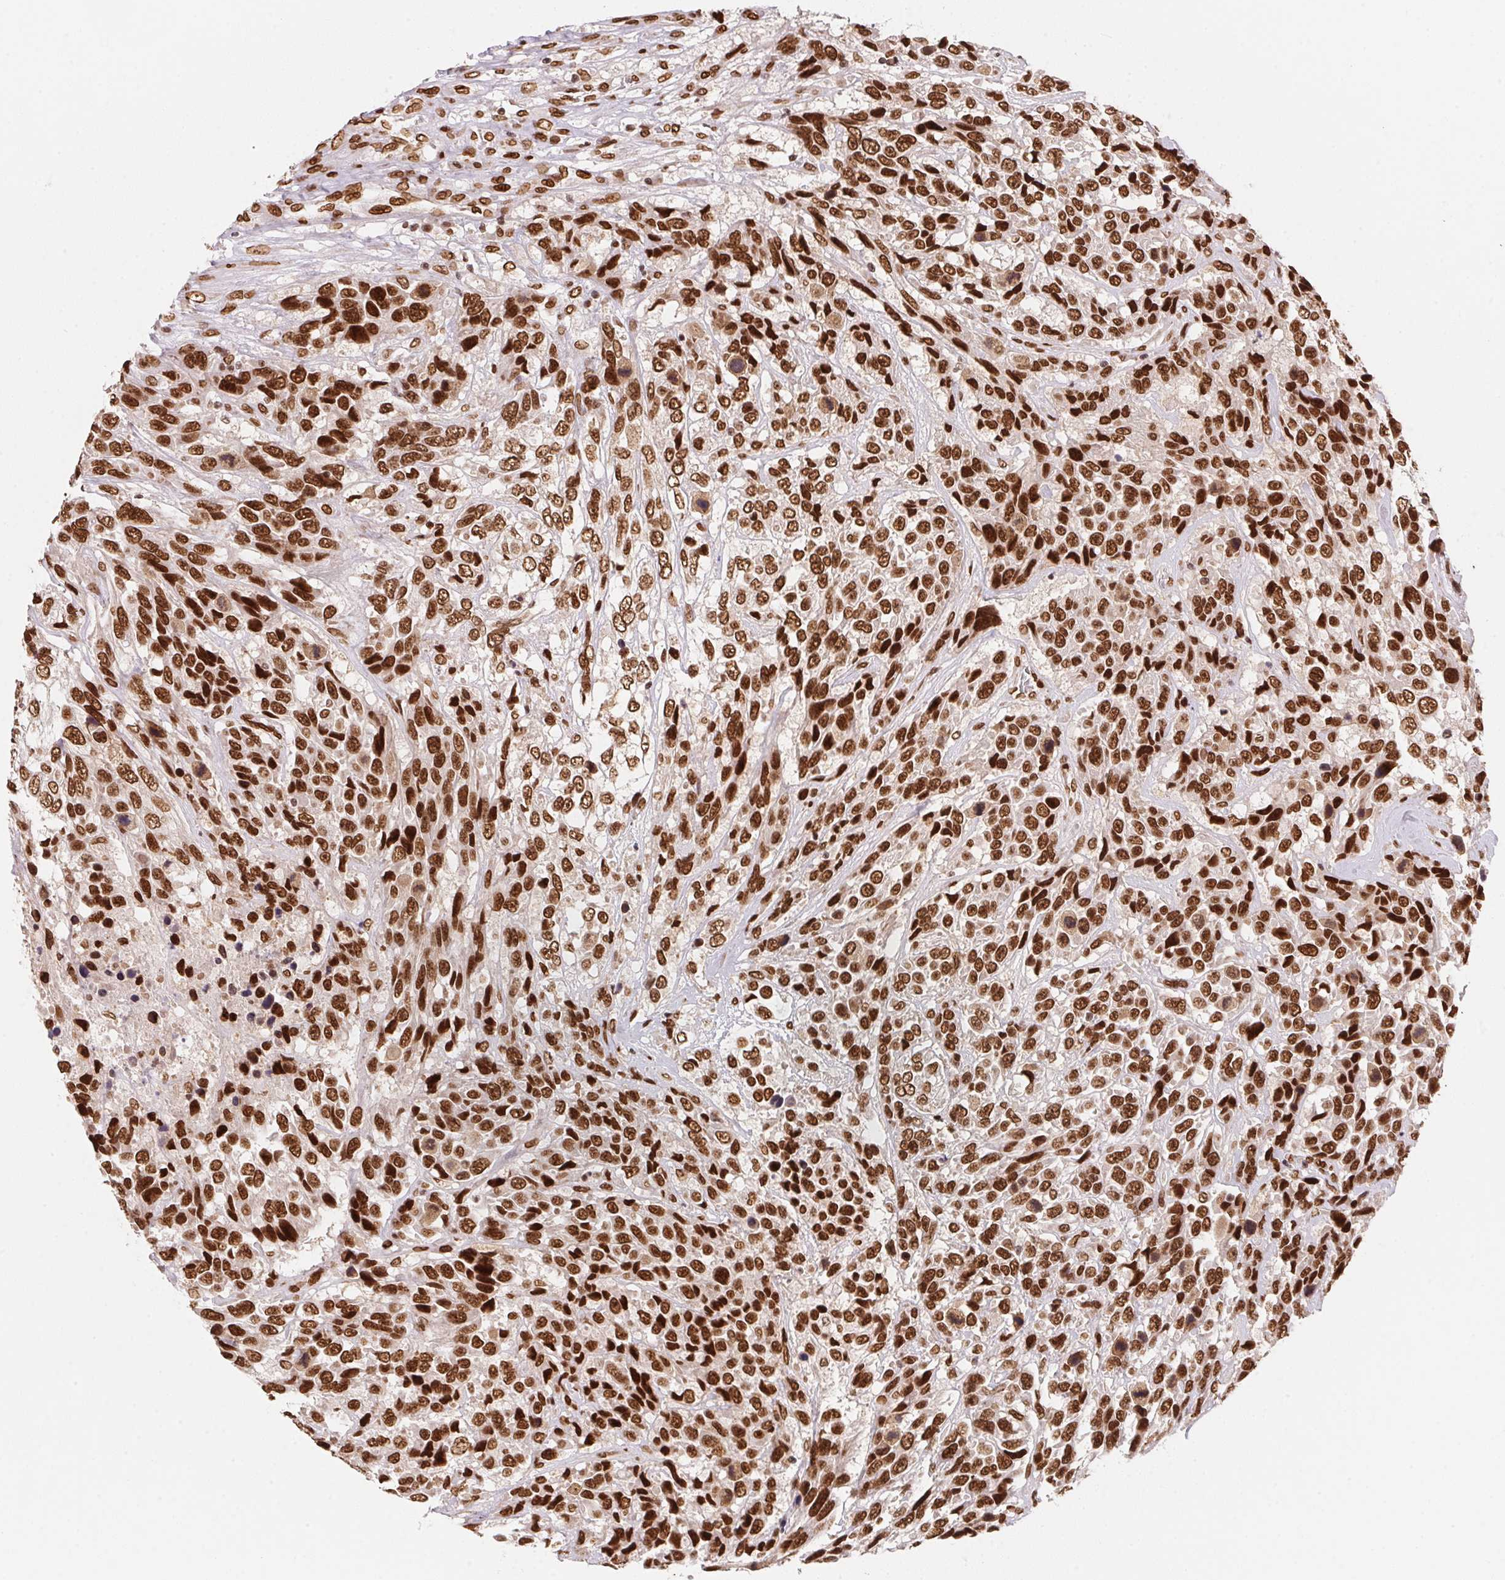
{"staining": {"intensity": "strong", "quantity": ">75%", "location": "cytoplasmic/membranous,nuclear"}, "tissue": "urothelial cancer", "cell_type": "Tumor cells", "image_type": "cancer", "snomed": [{"axis": "morphology", "description": "Urothelial carcinoma, High grade"}, {"axis": "topography", "description": "Urinary bladder"}], "caption": "Protein analysis of urothelial cancer tissue reveals strong cytoplasmic/membranous and nuclear staining in approximately >75% of tumor cells.", "gene": "SAP30BP", "patient": {"sex": "female", "age": 70}}